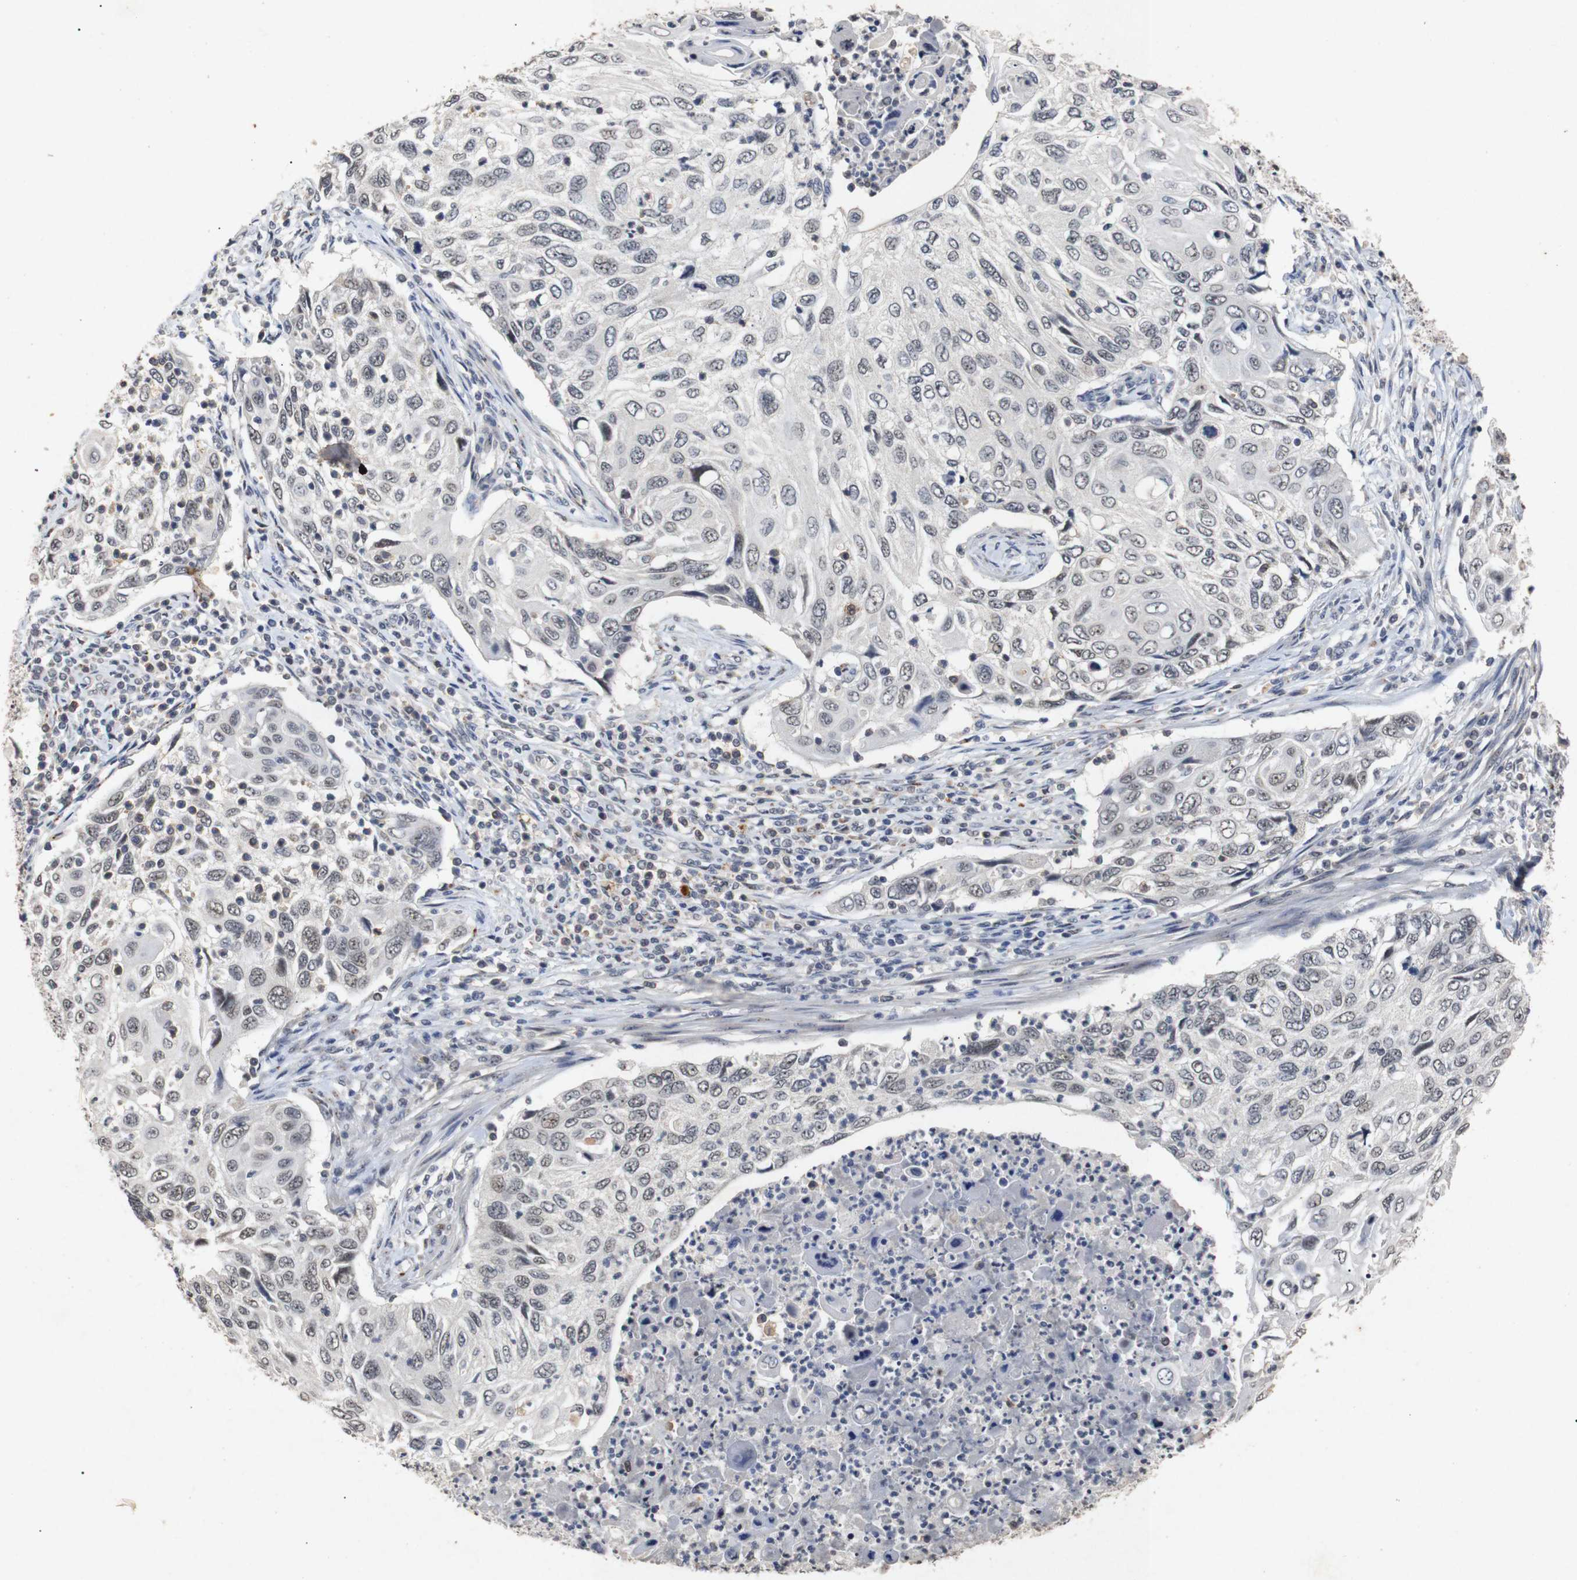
{"staining": {"intensity": "weak", "quantity": "25%-75%", "location": "nuclear"}, "tissue": "cervical cancer", "cell_type": "Tumor cells", "image_type": "cancer", "snomed": [{"axis": "morphology", "description": "Squamous cell carcinoma, NOS"}, {"axis": "topography", "description": "Cervix"}], "caption": "Cervical squamous cell carcinoma stained for a protein shows weak nuclear positivity in tumor cells.", "gene": "PARN", "patient": {"sex": "female", "age": 70}}